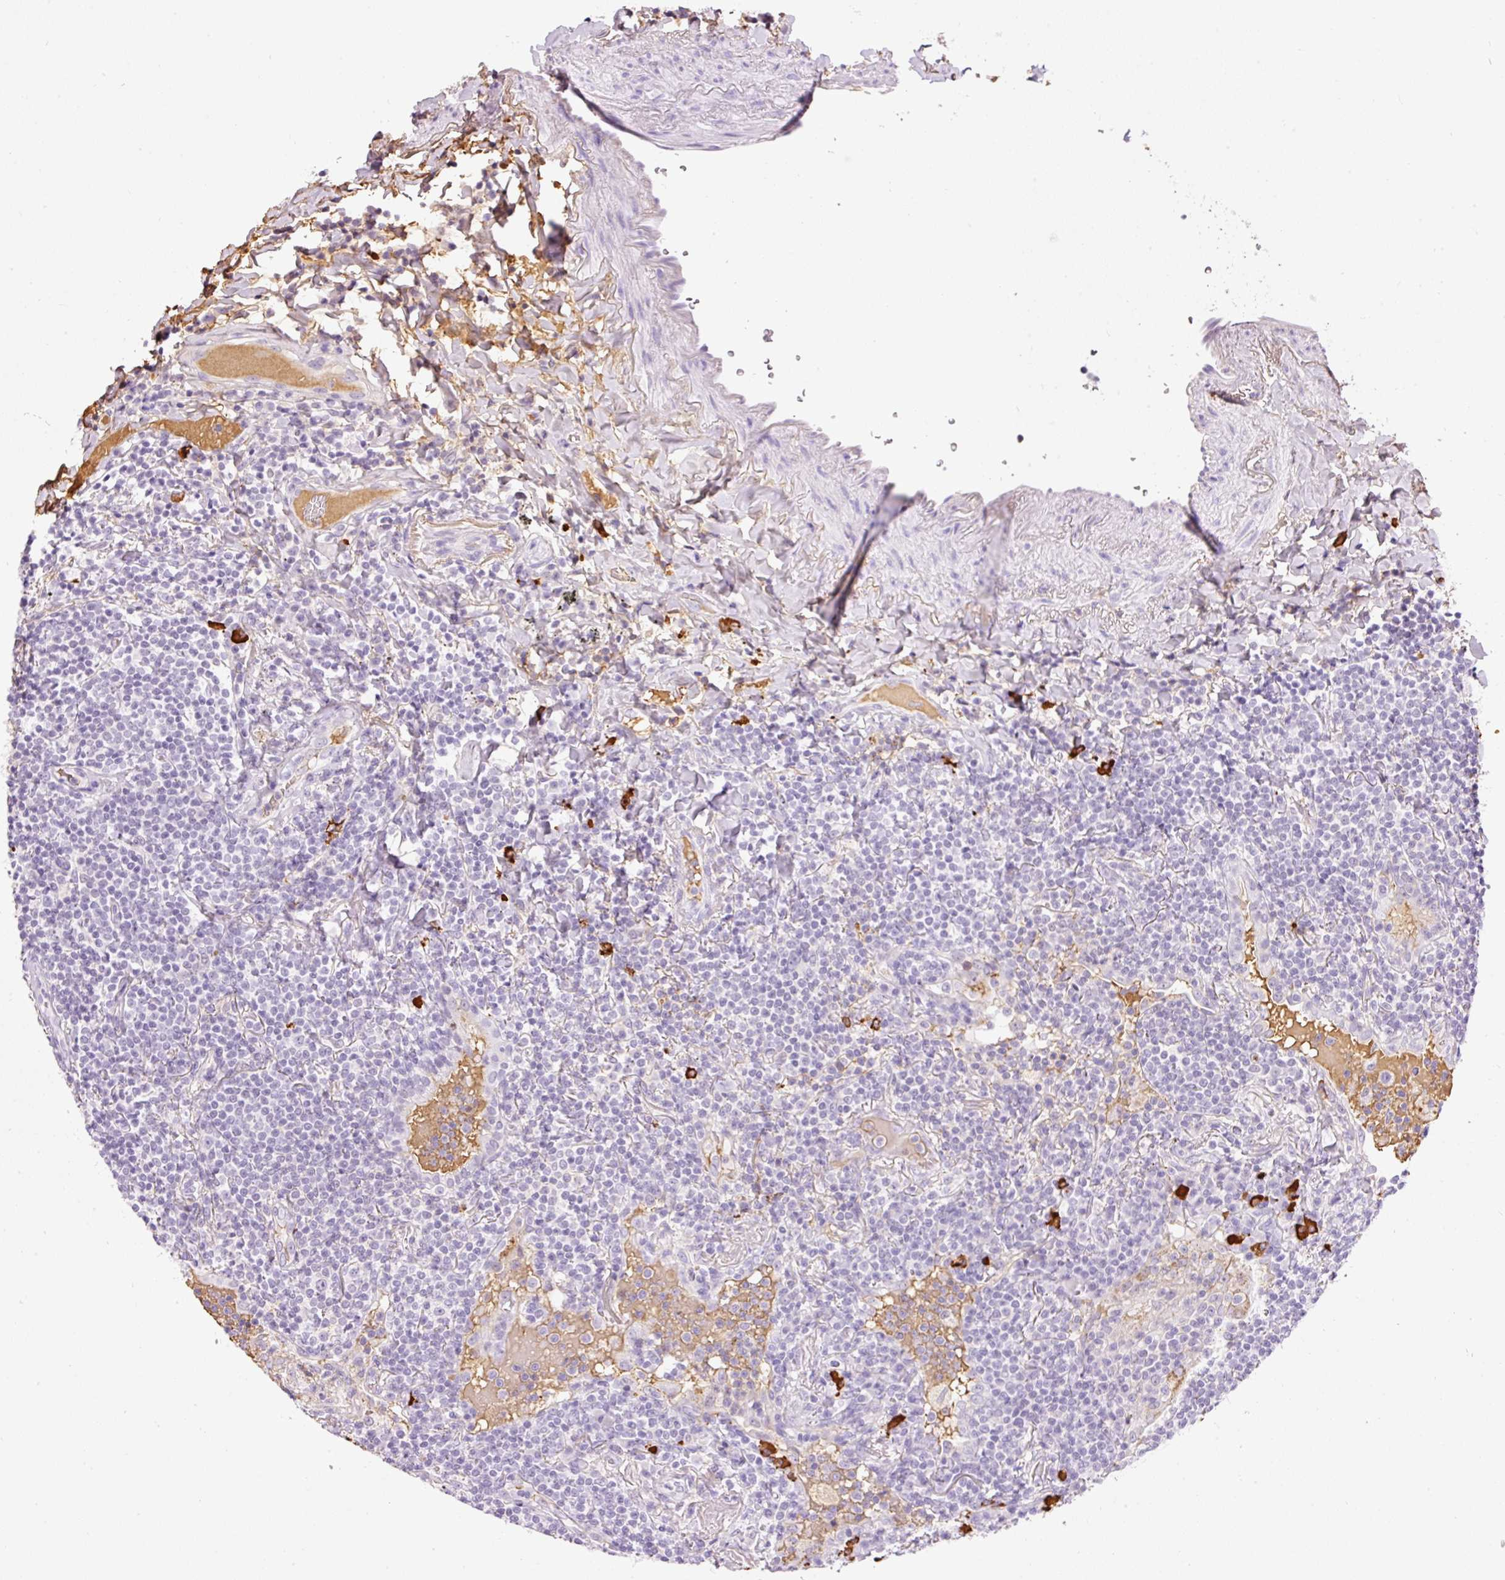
{"staining": {"intensity": "negative", "quantity": "none", "location": "none"}, "tissue": "lymphoma", "cell_type": "Tumor cells", "image_type": "cancer", "snomed": [{"axis": "morphology", "description": "Malignant lymphoma, non-Hodgkin's type, Low grade"}, {"axis": "topography", "description": "Lung"}], "caption": "A micrograph of human low-grade malignant lymphoma, non-Hodgkin's type is negative for staining in tumor cells. Nuclei are stained in blue.", "gene": "PRPF38B", "patient": {"sex": "female", "age": 71}}